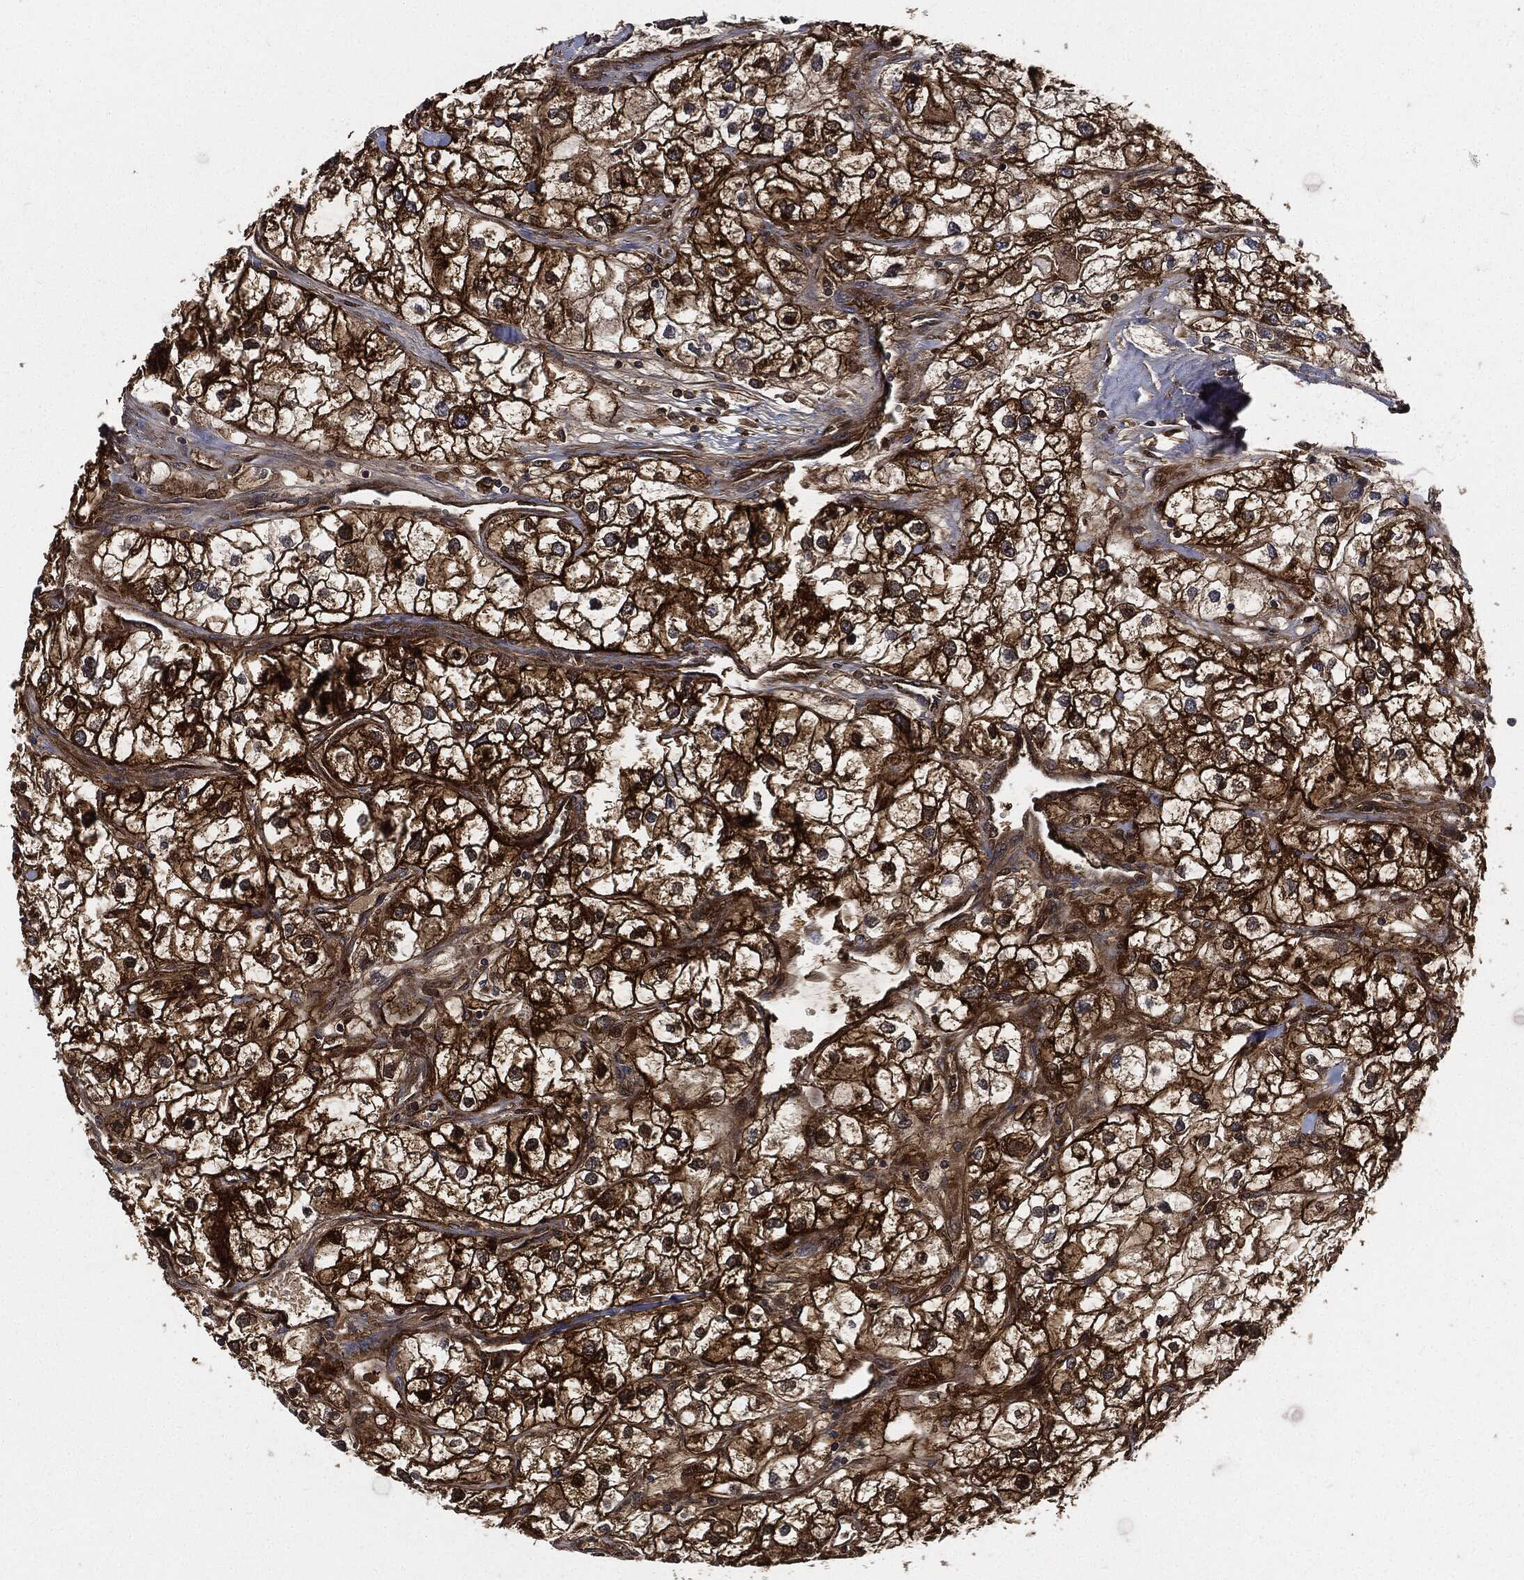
{"staining": {"intensity": "strong", "quantity": ">75%", "location": "cytoplasmic/membranous"}, "tissue": "renal cancer", "cell_type": "Tumor cells", "image_type": "cancer", "snomed": [{"axis": "morphology", "description": "Adenocarcinoma, NOS"}, {"axis": "topography", "description": "Kidney"}], "caption": "Adenocarcinoma (renal) stained with immunohistochemistry (IHC) demonstrates strong cytoplasmic/membranous expression in about >75% of tumor cells.", "gene": "XPNPEP1", "patient": {"sex": "male", "age": 59}}